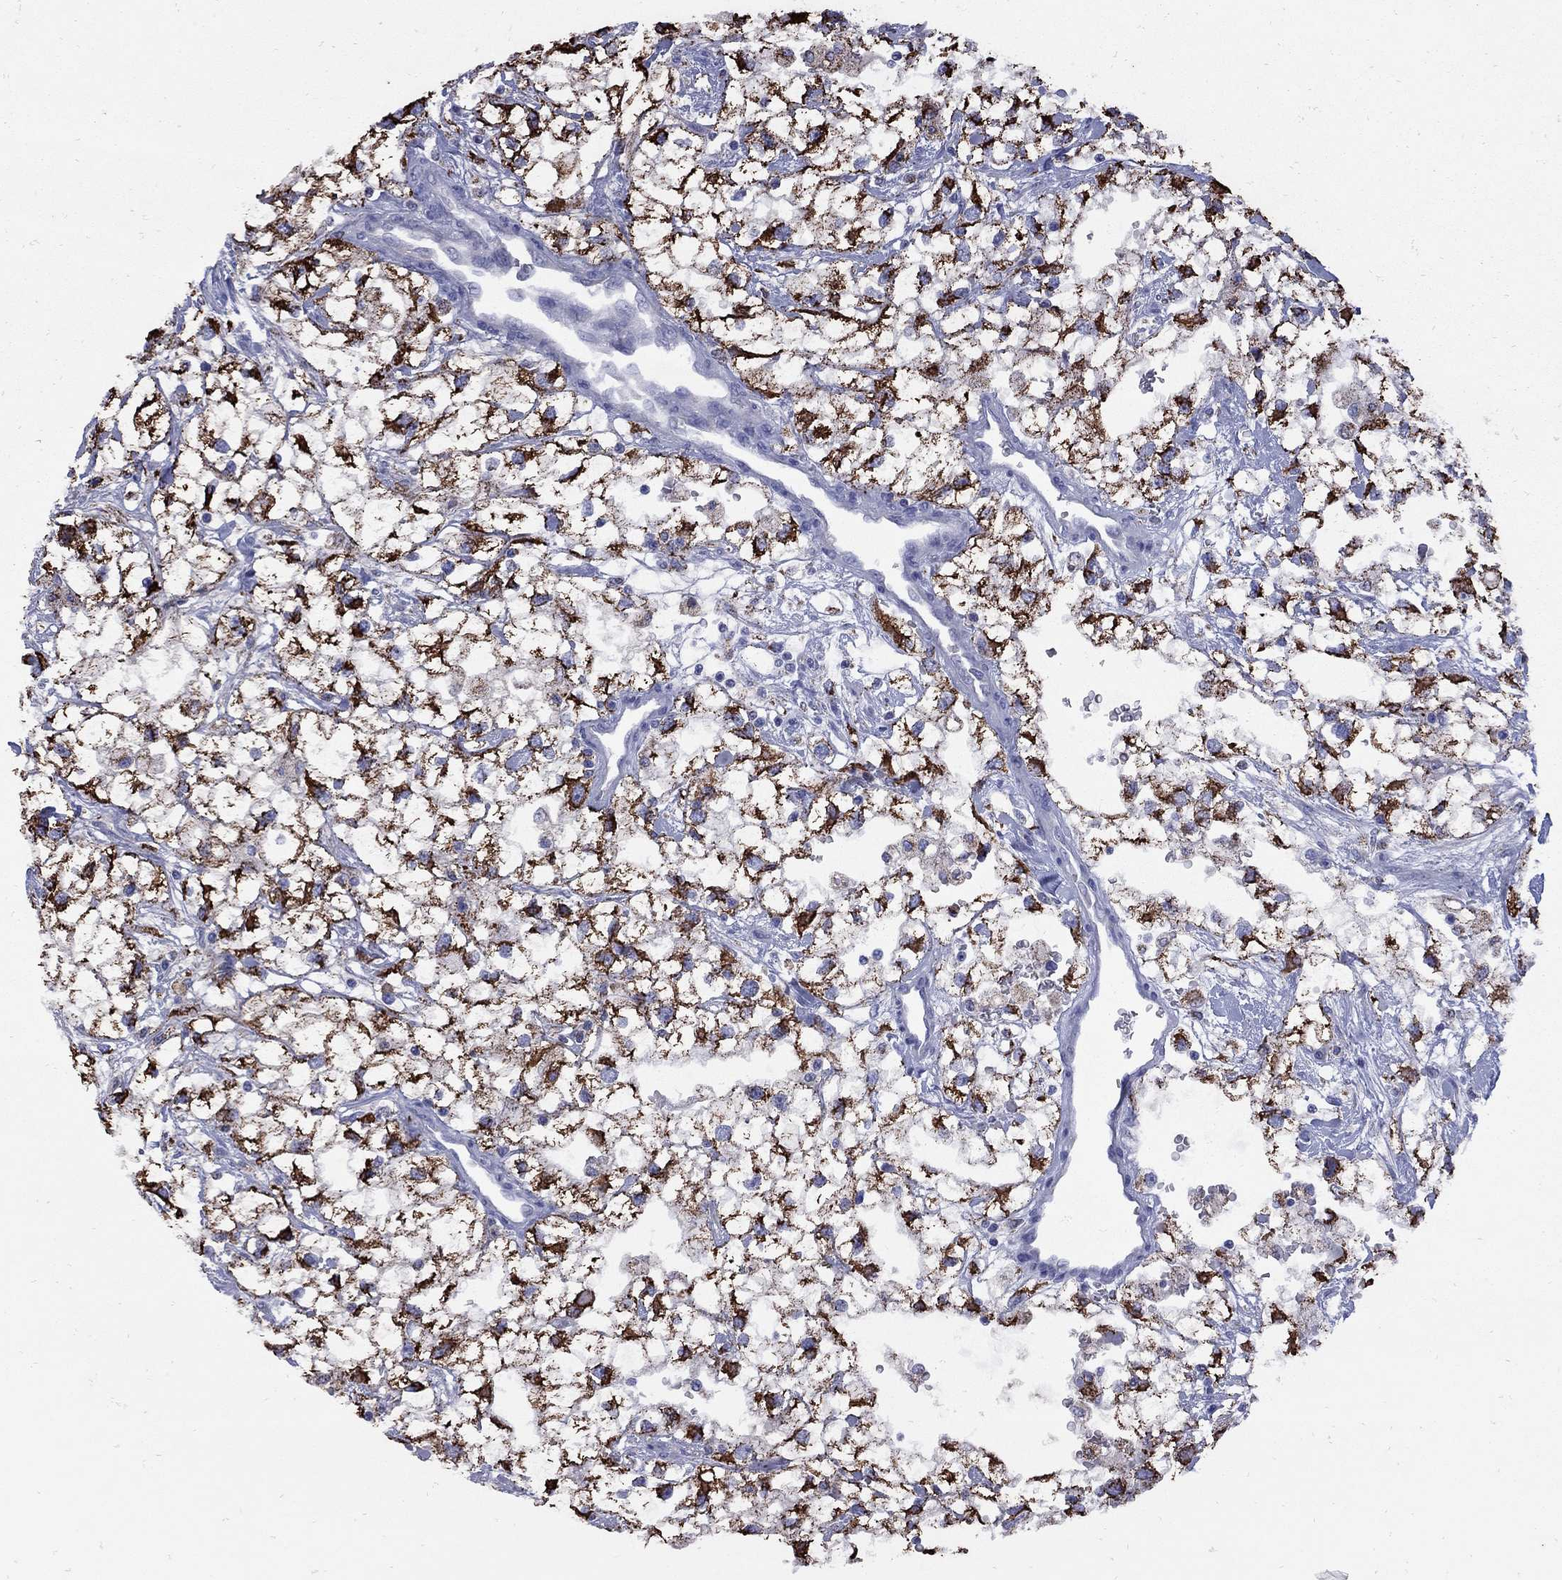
{"staining": {"intensity": "strong", "quantity": ">75%", "location": "cytoplasmic/membranous"}, "tissue": "renal cancer", "cell_type": "Tumor cells", "image_type": "cancer", "snomed": [{"axis": "morphology", "description": "Adenocarcinoma, NOS"}, {"axis": "topography", "description": "Kidney"}], "caption": "The photomicrograph reveals staining of renal adenocarcinoma, revealing strong cytoplasmic/membranous protein positivity (brown color) within tumor cells.", "gene": "SESTD1", "patient": {"sex": "male", "age": 59}}